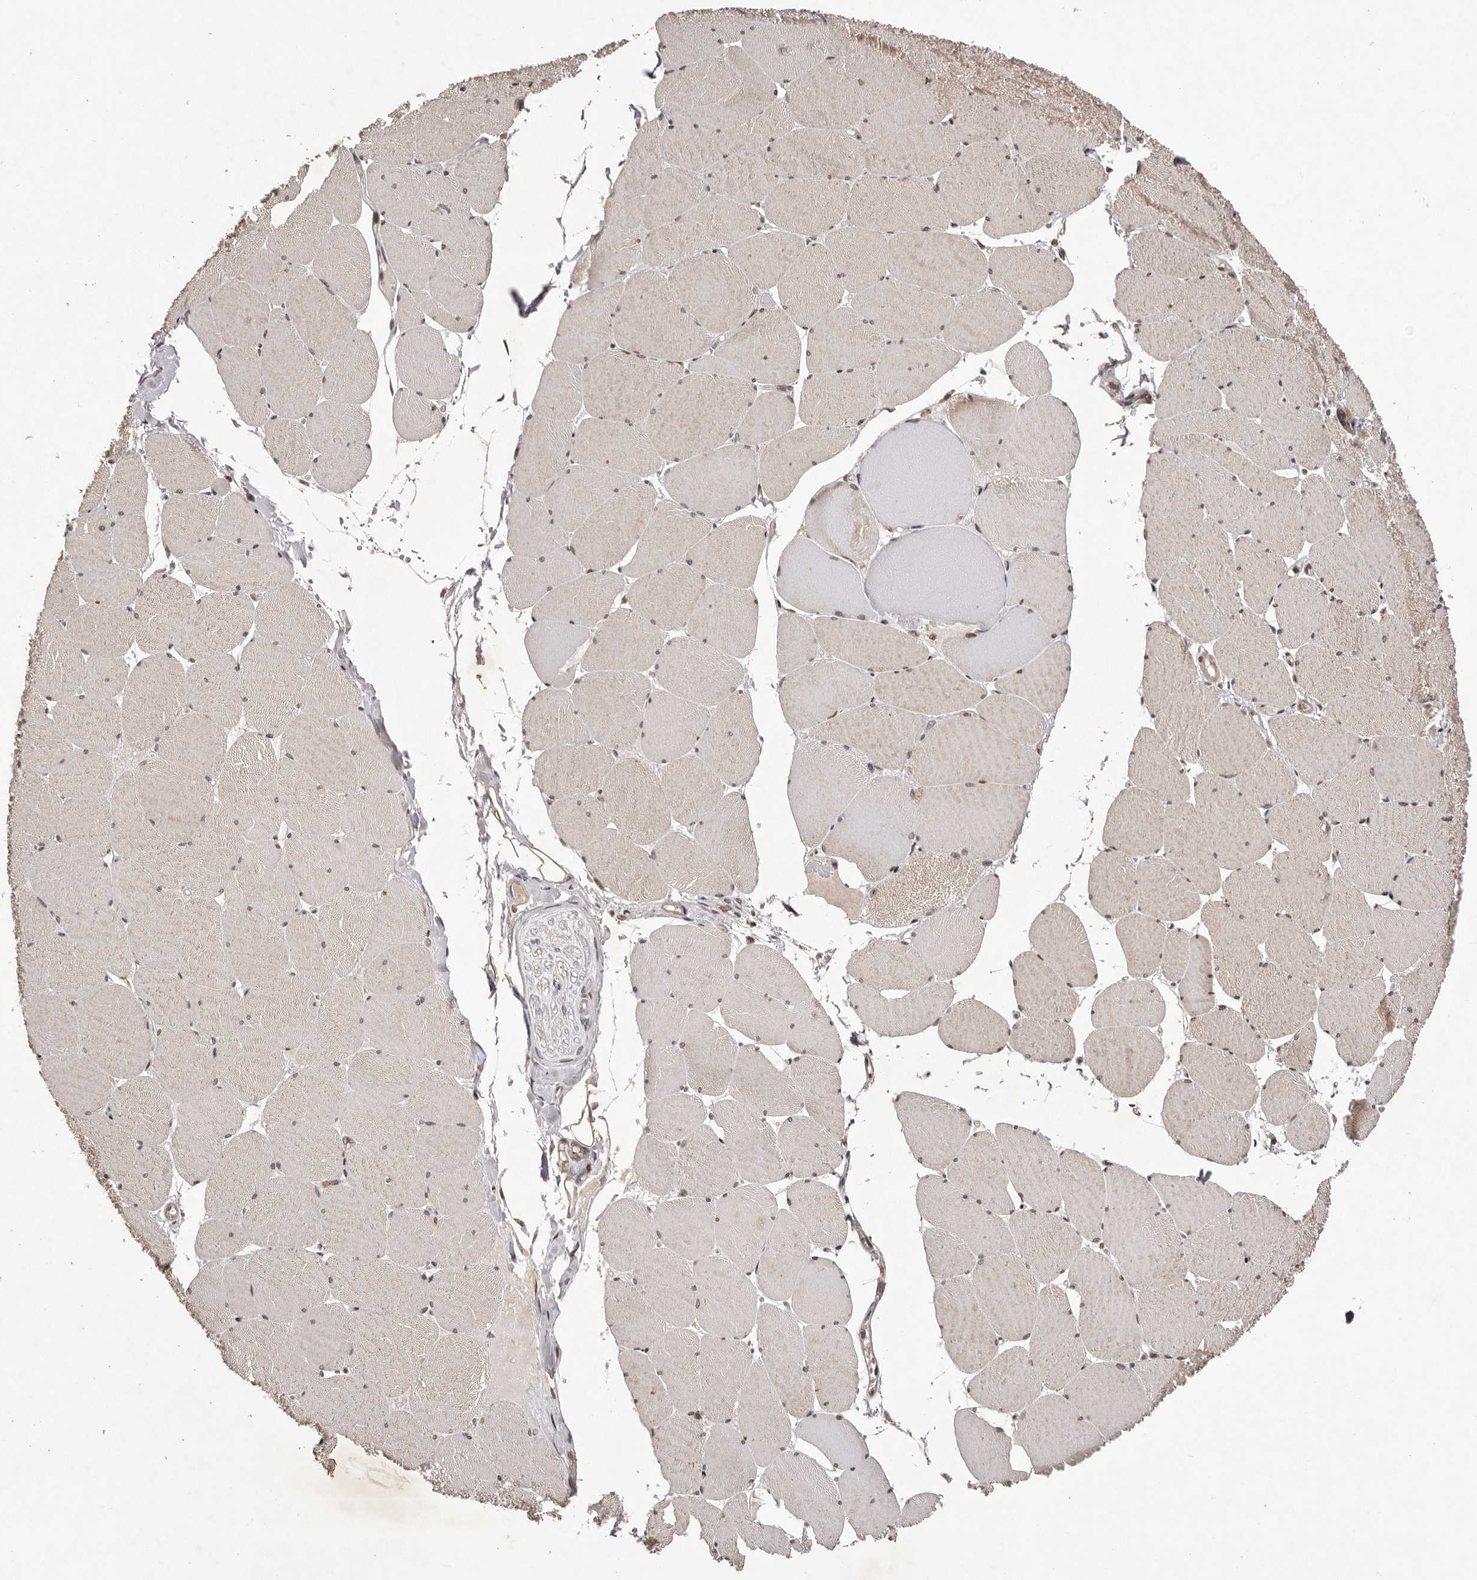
{"staining": {"intensity": "moderate", "quantity": "25%-75%", "location": "cytoplasmic/membranous"}, "tissue": "skeletal muscle", "cell_type": "Myocytes", "image_type": "normal", "snomed": [{"axis": "morphology", "description": "Normal tissue, NOS"}, {"axis": "topography", "description": "Skeletal muscle"}, {"axis": "topography", "description": "Head-Neck"}], "caption": "This histopathology image displays immunohistochemistry (IHC) staining of unremarkable skeletal muscle, with medium moderate cytoplasmic/membranous positivity in about 25%-75% of myocytes.", "gene": "FBXO5", "patient": {"sex": "male", "age": 66}}